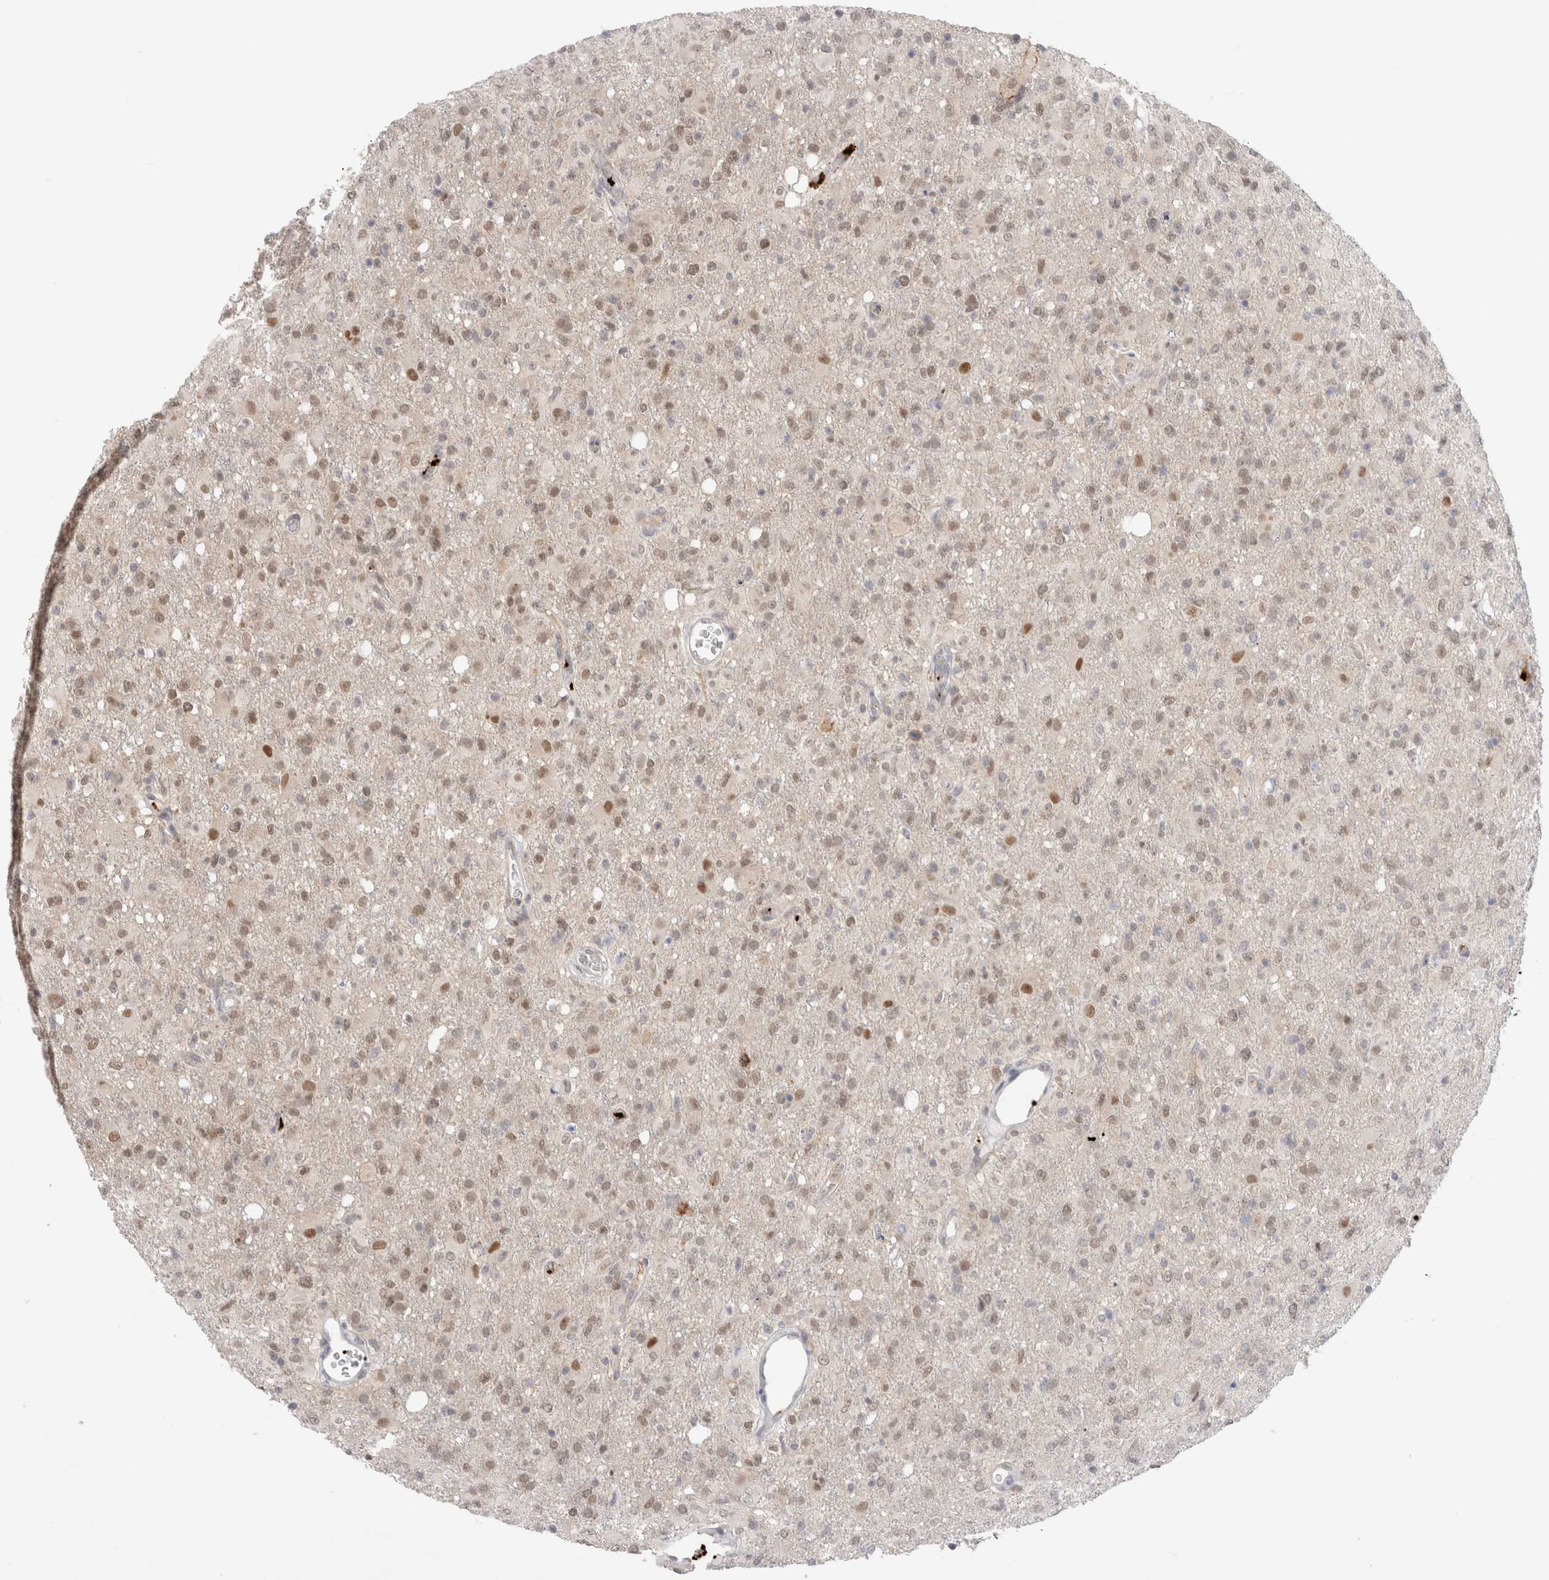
{"staining": {"intensity": "weak", "quantity": ">75%", "location": "nuclear"}, "tissue": "glioma", "cell_type": "Tumor cells", "image_type": "cancer", "snomed": [{"axis": "morphology", "description": "Glioma, malignant, High grade"}, {"axis": "topography", "description": "Brain"}], "caption": "Tumor cells reveal low levels of weak nuclear positivity in approximately >75% of cells in high-grade glioma (malignant). The protein of interest is stained brown, and the nuclei are stained in blue (DAB IHC with brightfield microscopy, high magnification).", "gene": "VPS28", "patient": {"sex": "female", "age": 57}}